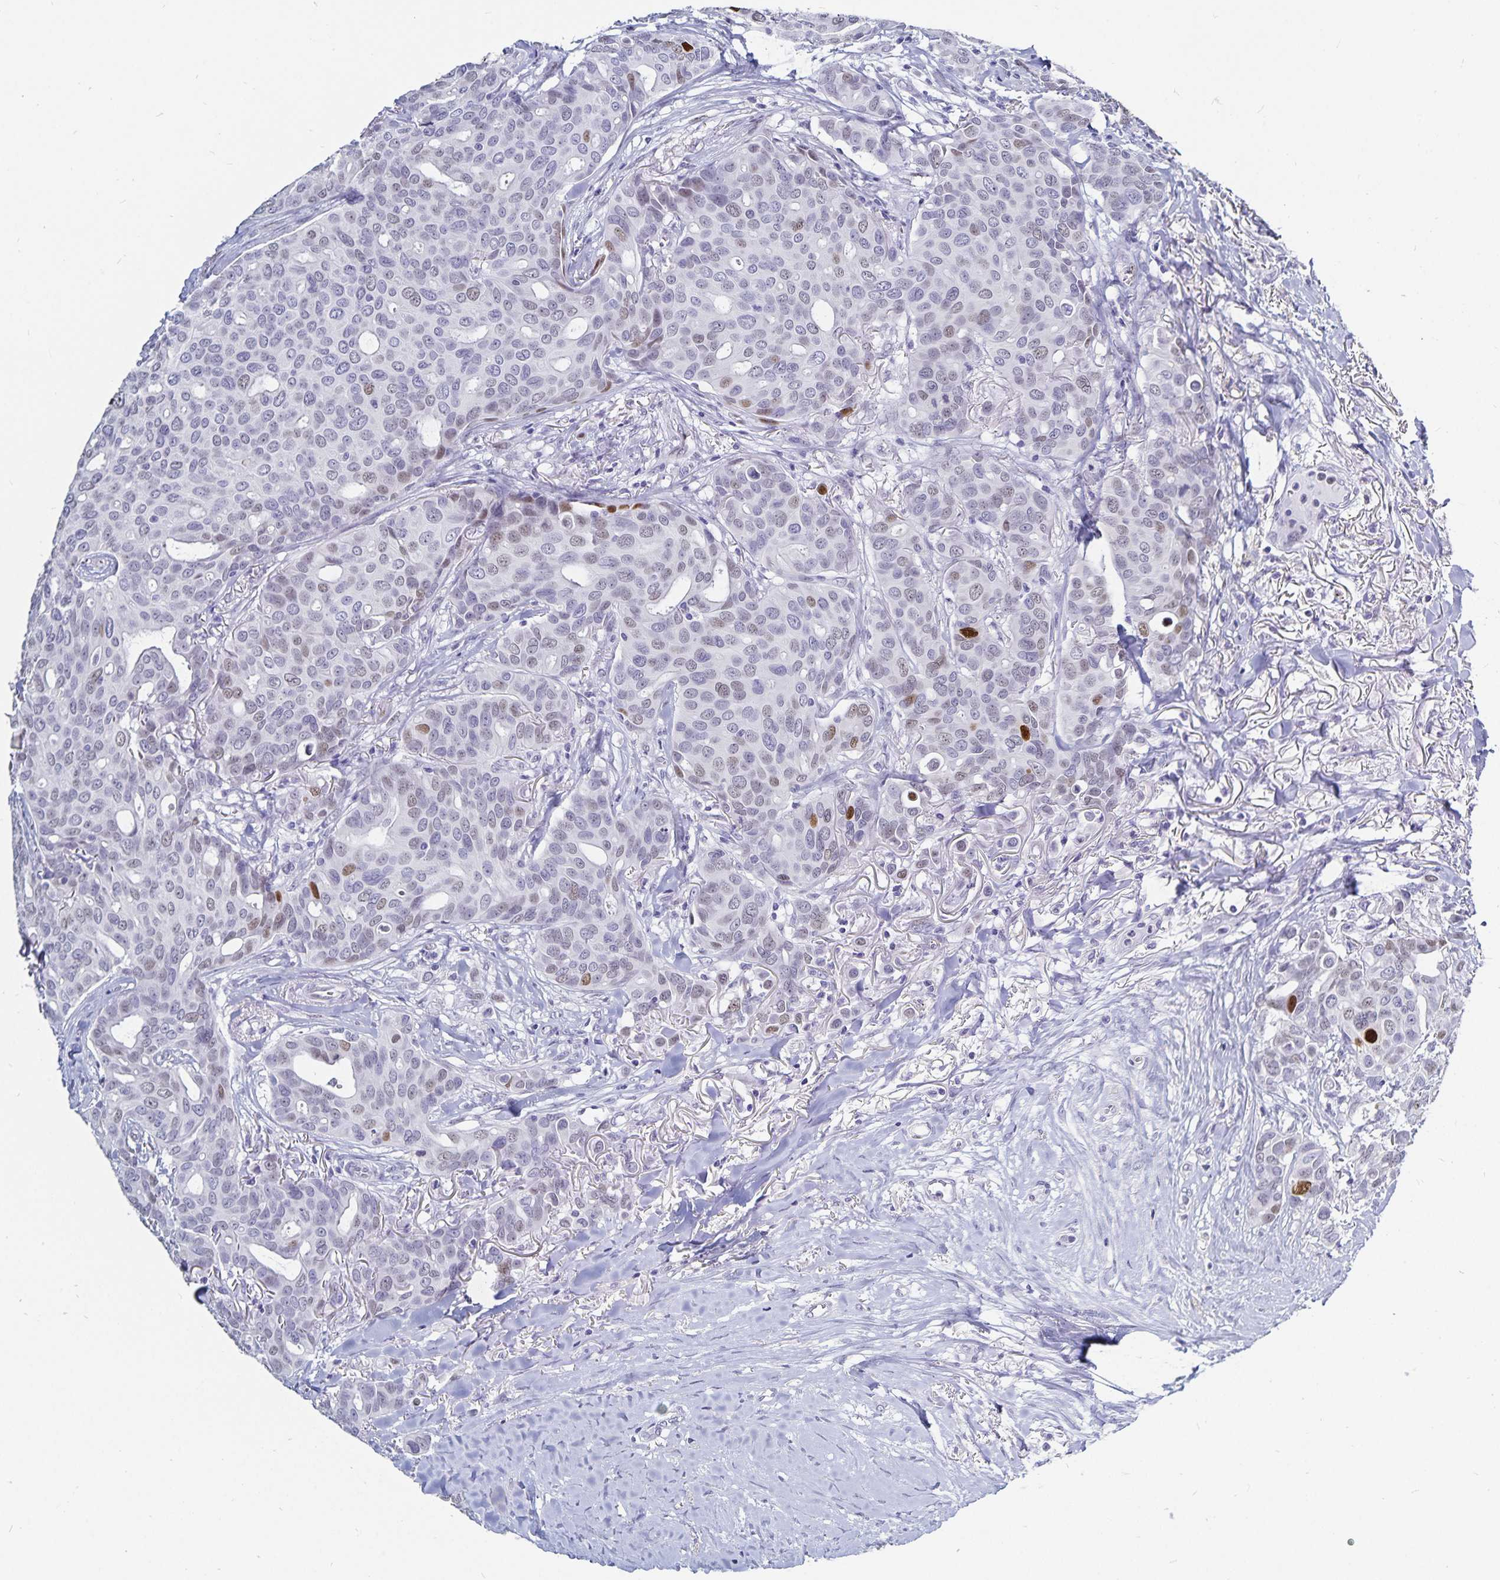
{"staining": {"intensity": "moderate", "quantity": "<25%", "location": "nuclear"}, "tissue": "breast cancer", "cell_type": "Tumor cells", "image_type": "cancer", "snomed": [{"axis": "morphology", "description": "Duct carcinoma"}, {"axis": "topography", "description": "Breast"}], "caption": "Brown immunohistochemical staining in human breast cancer (intraductal carcinoma) shows moderate nuclear staining in approximately <25% of tumor cells.", "gene": "HMGB3", "patient": {"sex": "female", "age": 54}}